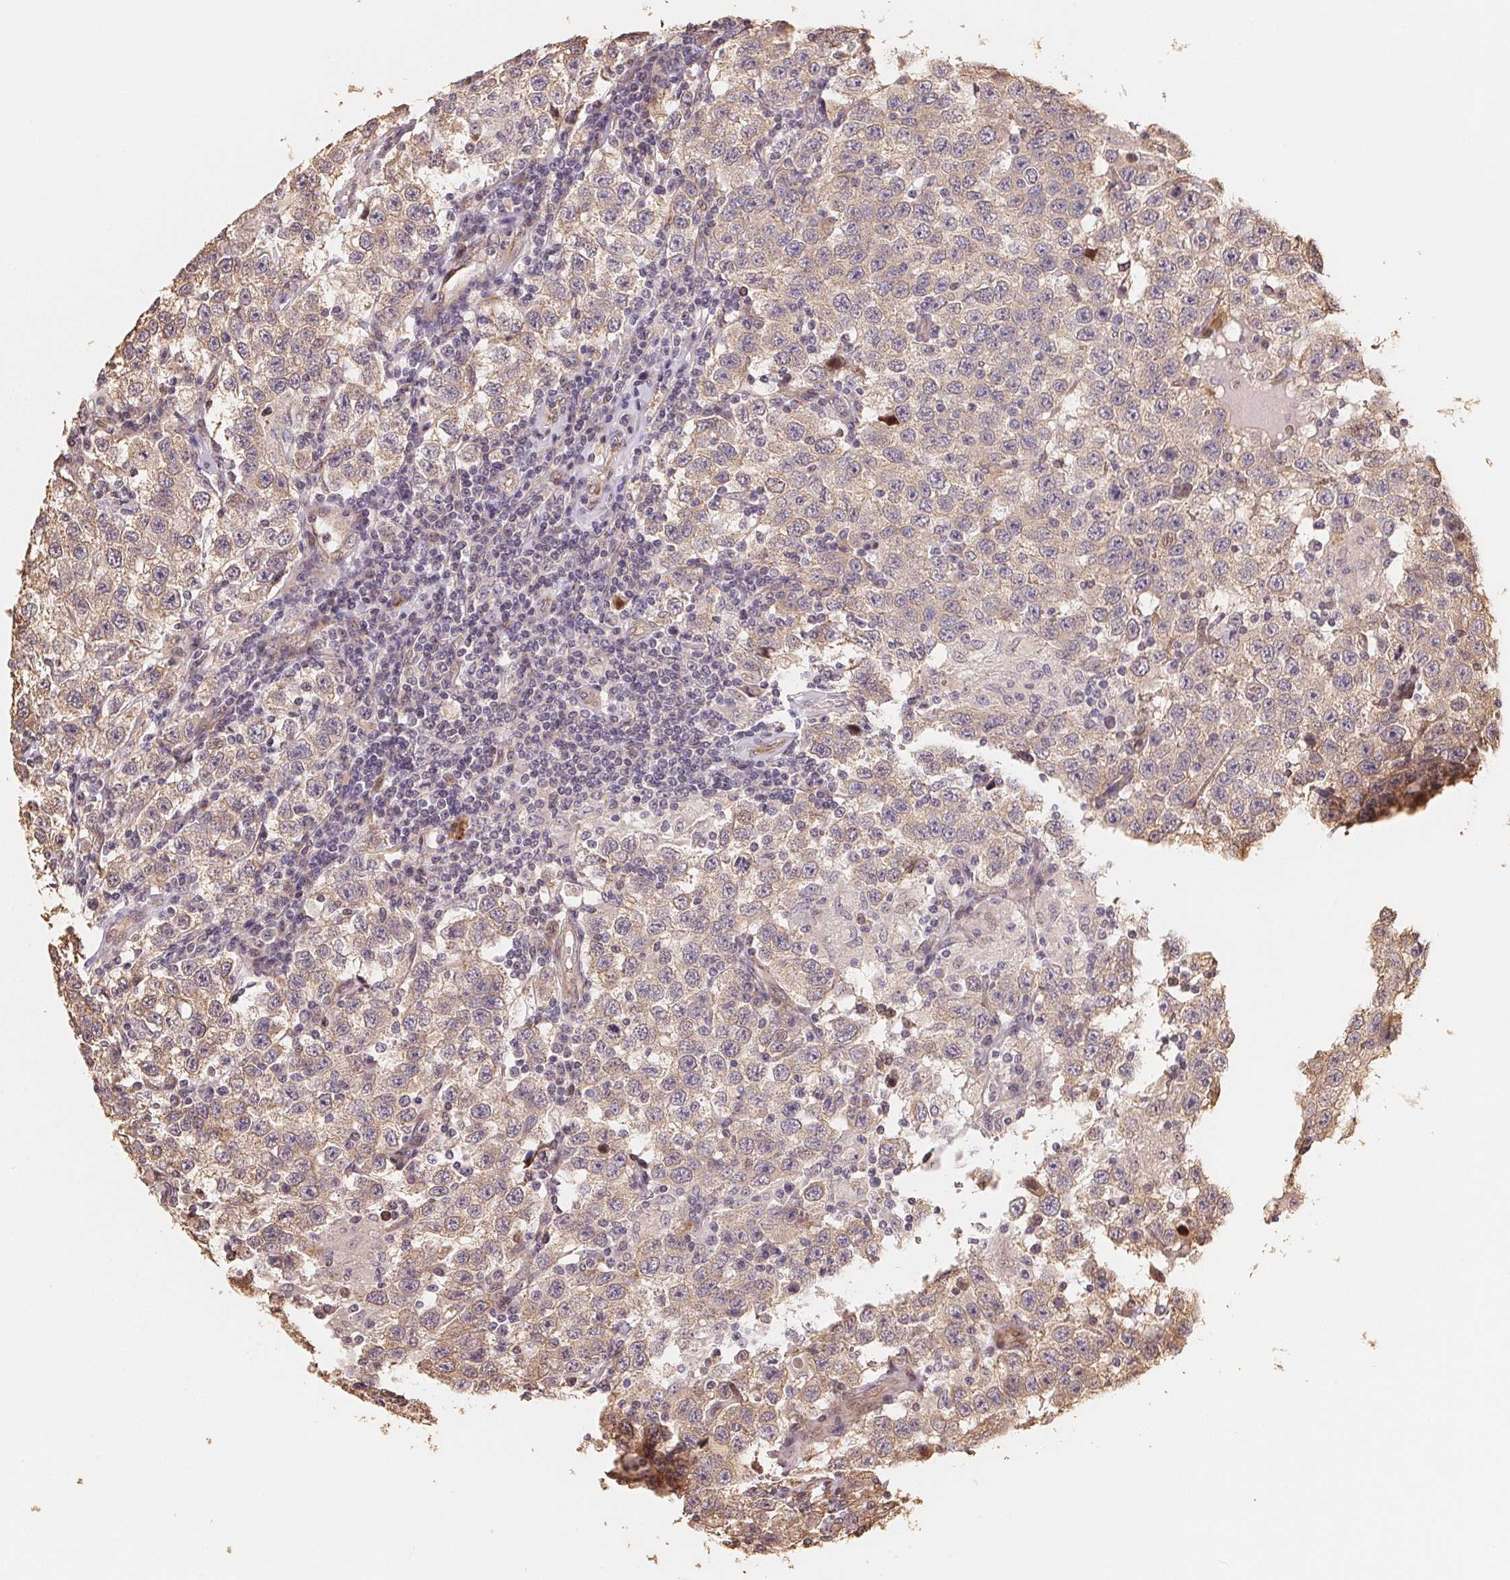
{"staining": {"intensity": "weak", "quantity": "25%-75%", "location": "cytoplasmic/membranous"}, "tissue": "testis cancer", "cell_type": "Tumor cells", "image_type": "cancer", "snomed": [{"axis": "morphology", "description": "Seminoma, NOS"}, {"axis": "topography", "description": "Testis"}], "caption": "Weak cytoplasmic/membranous expression is seen in about 25%-75% of tumor cells in testis cancer (seminoma).", "gene": "TMEM222", "patient": {"sex": "male", "age": 41}}